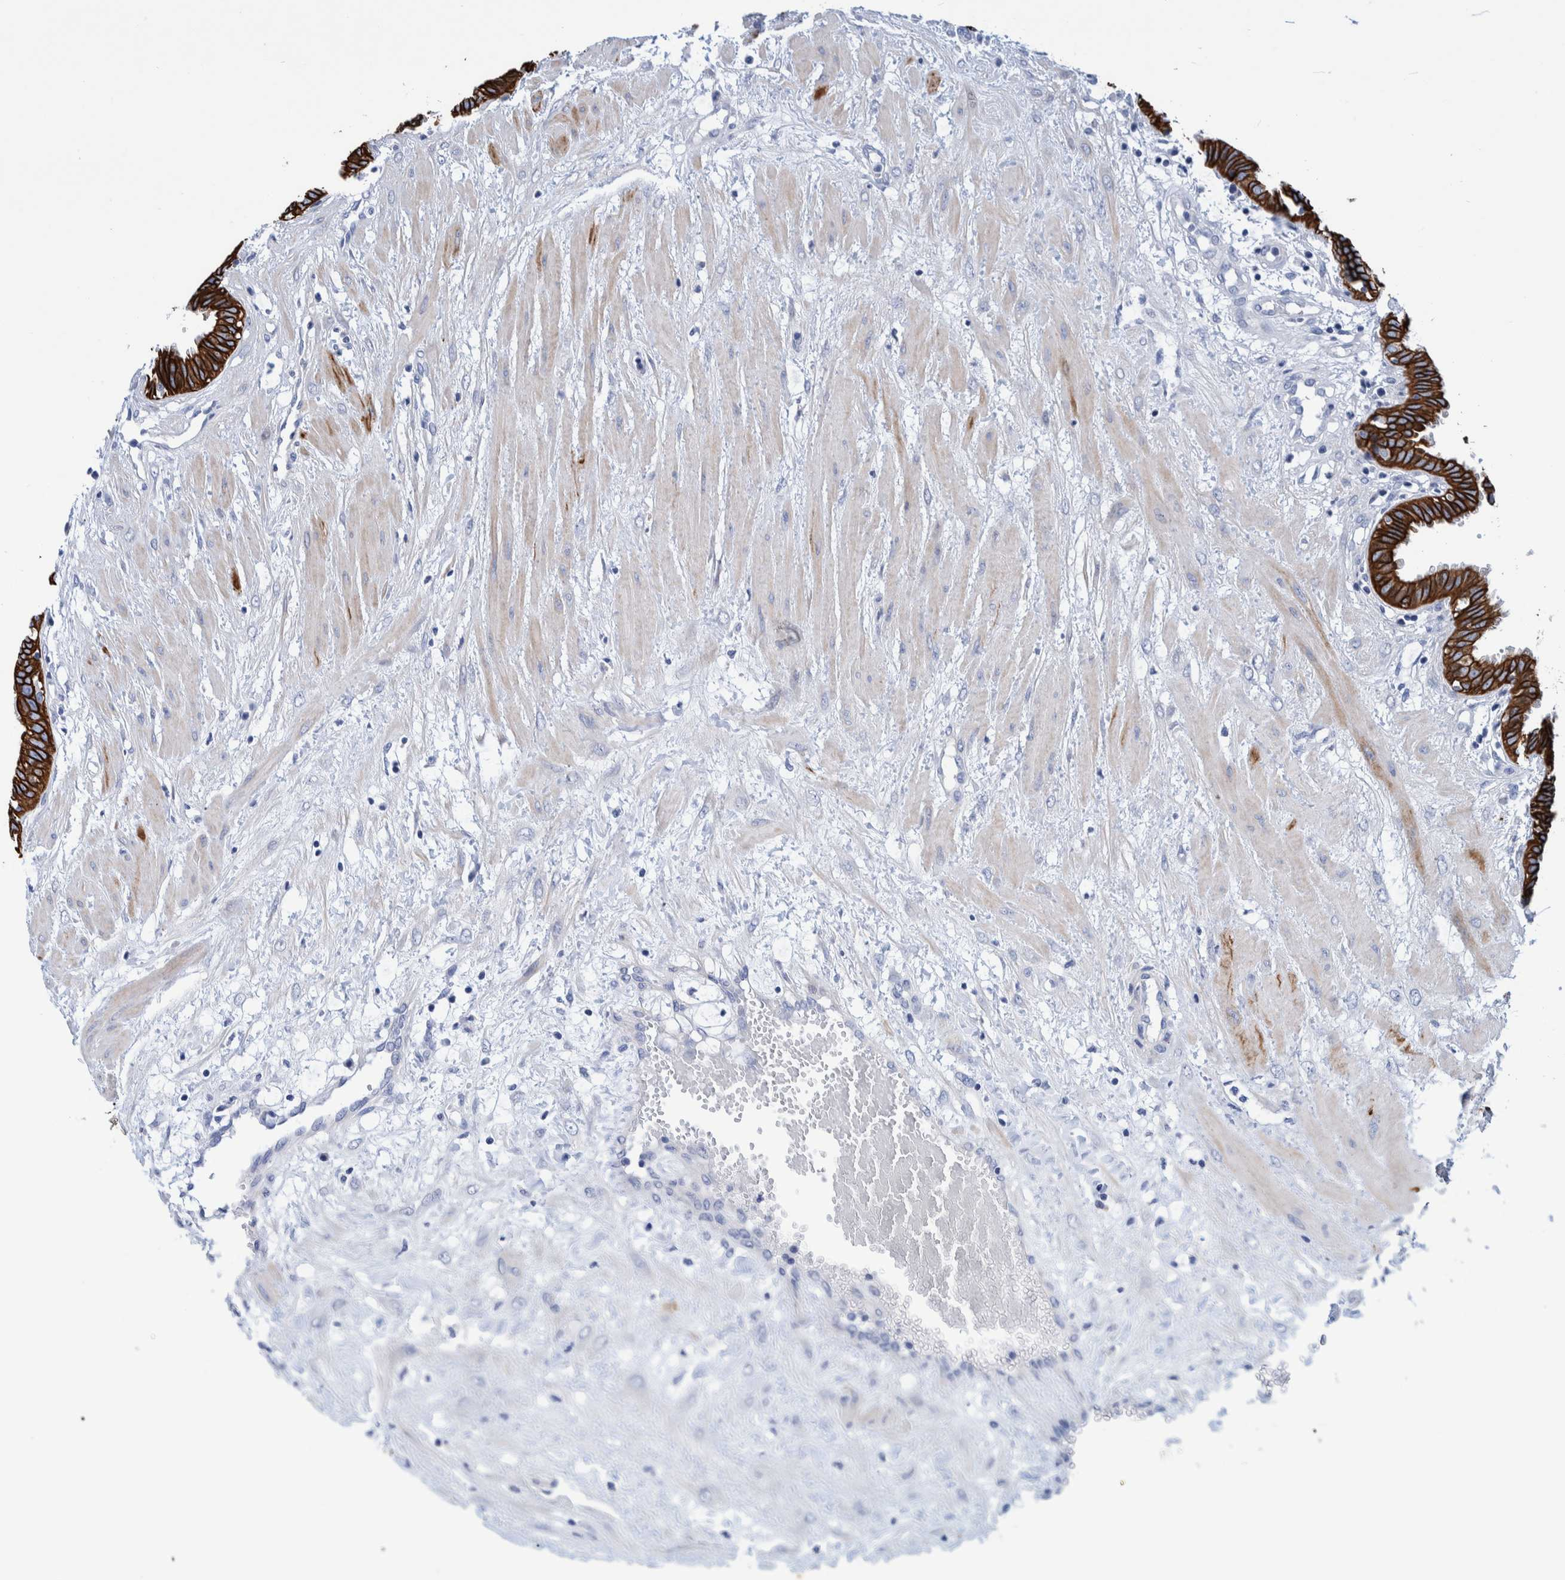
{"staining": {"intensity": "strong", "quantity": ">75%", "location": "cytoplasmic/membranous"}, "tissue": "fallopian tube", "cell_type": "Glandular cells", "image_type": "normal", "snomed": [{"axis": "morphology", "description": "Normal tissue, NOS"}, {"axis": "topography", "description": "Fallopian tube"}, {"axis": "topography", "description": "Placenta"}], "caption": "This is a photomicrograph of IHC staining of benign fallopian tube, which shows strong staining in the cytoplasmic/membranous of glandular cells.", "gene": "MKS1", "patient": {"sex": "female", "age": 32}}